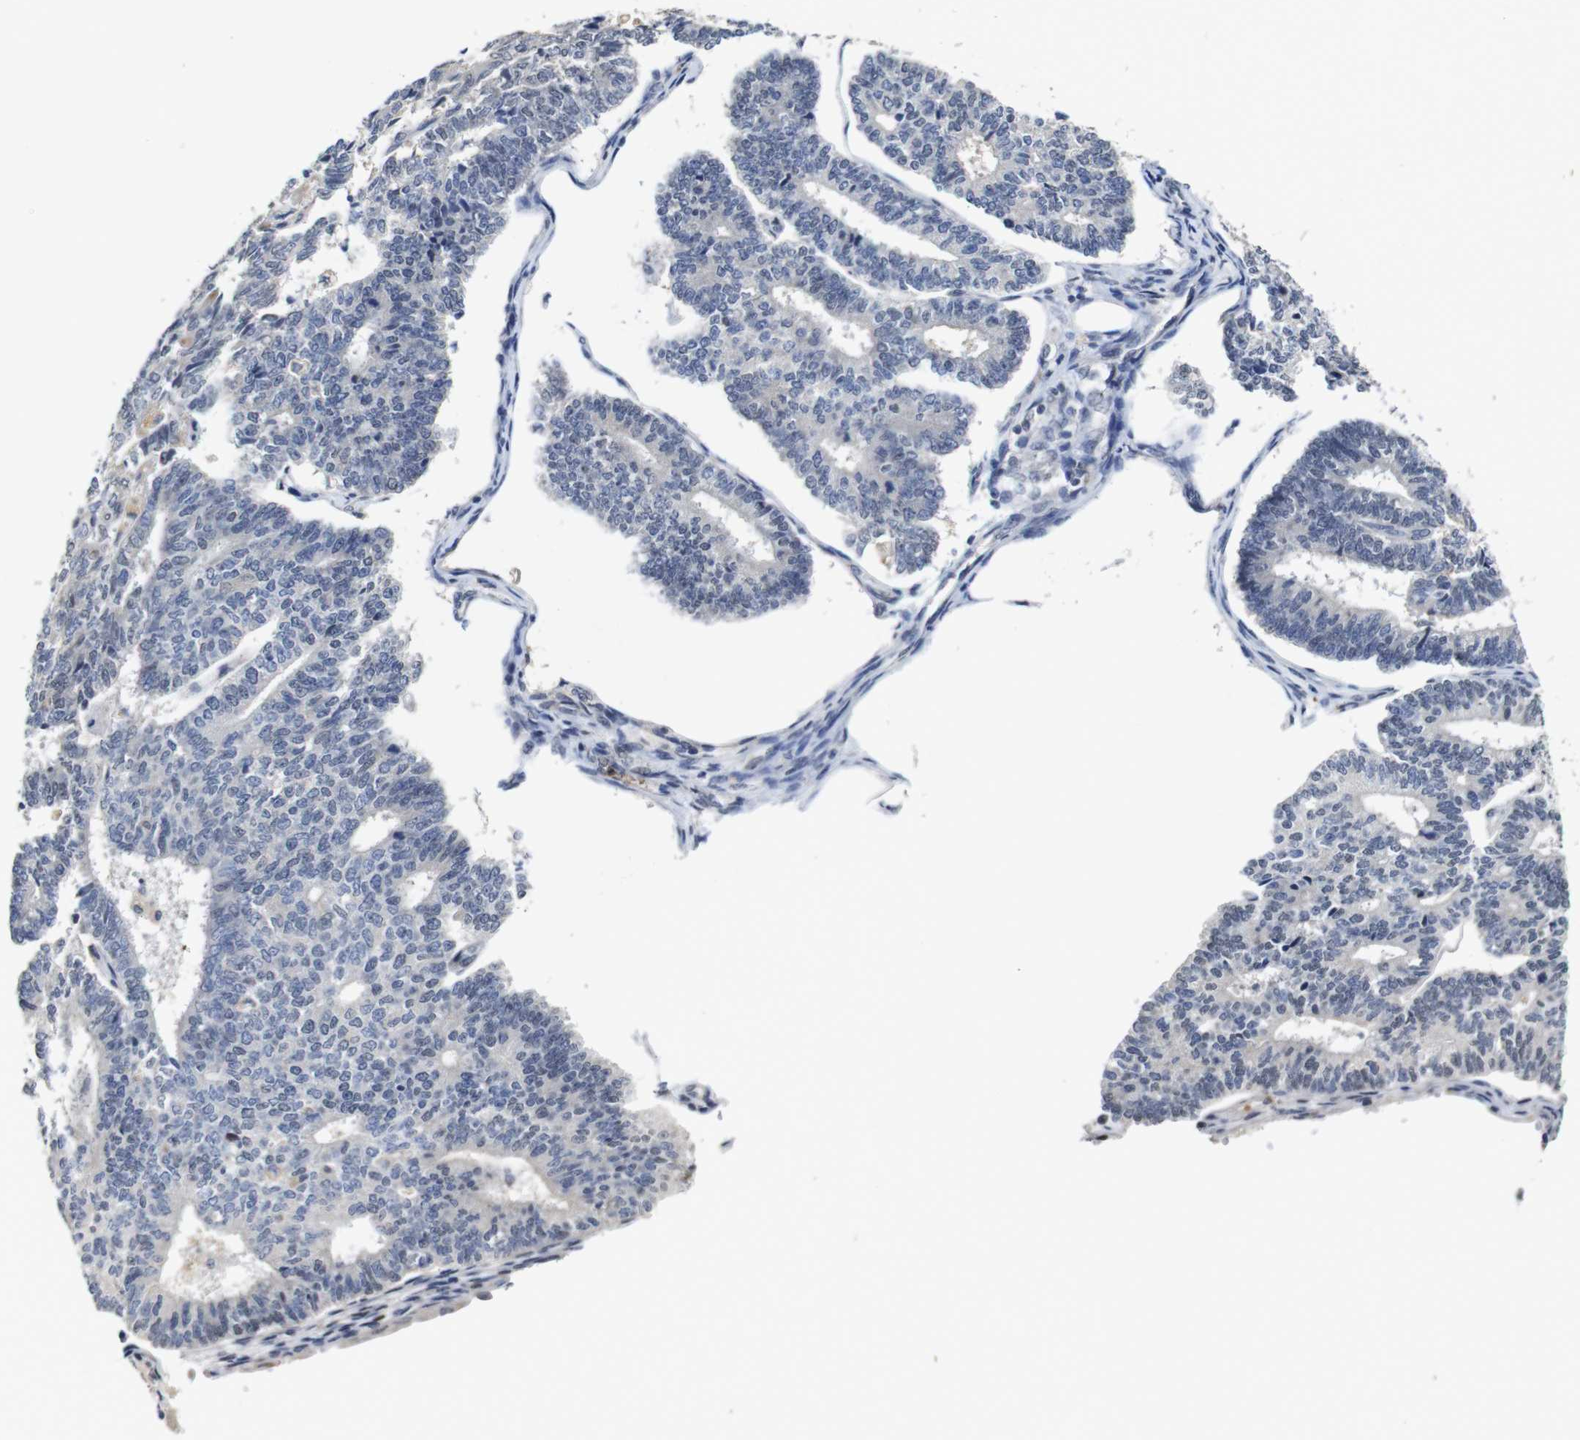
{"staining": {"intensity": "negative", "quantity": "none", "location": "none"}, "tissue": "endometrial cancer", "cell_type": "Tumor cells", "image_type": "cancer", "snomed": [{"axis": "morphology", "description": "Adenocarcinoma, NOS"}, {"axis": "topography", "description": "Endometrium"}], "caption": "Photomicrograph shows no protein staining in tumor cells of adenocarcinoma (endometrial) tissue.", "gene": "NTRK3", "patient": {"sex": "female", "age": 70}}